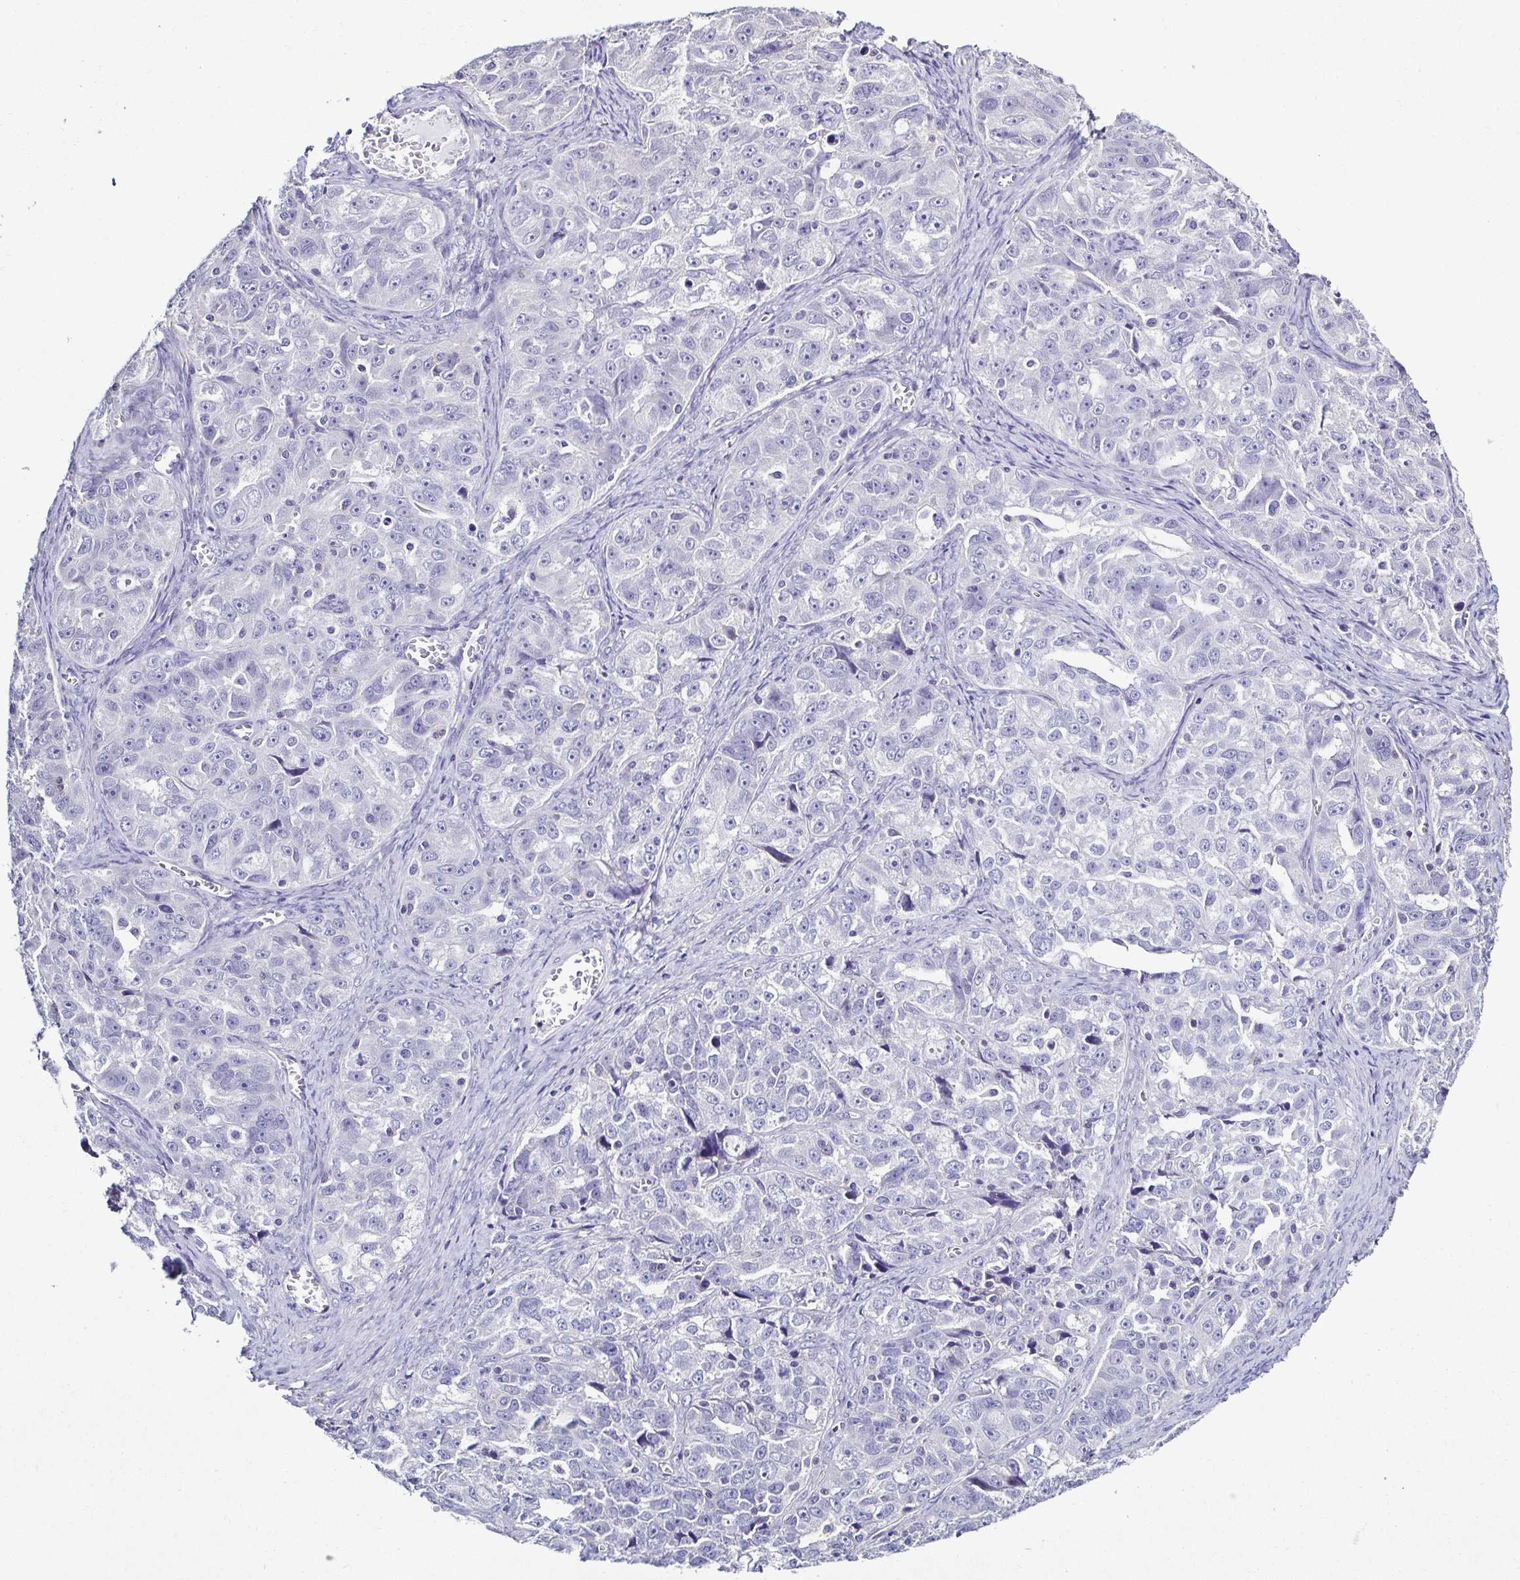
{"staining": {"intensity": "negative", "quantity": "none", "location": "none"}, "tissue": "ovarian cancer", "cell_type": "Tumor cells", "image_type": "cancer", "snomed": [{"axis": "morphology", "description": "Cystadenocarcinoma, serous, NOS"}, {"axis": "topography", "description": "Ovary"}], "caption": "Immunohistochemical staining of human ovarian cancer (serous cystadenocarcinoma) demonstrates no significant staining in tumor cells.", "gene": "TNNT2", "patient": {"sex": "female", "age": 51}}